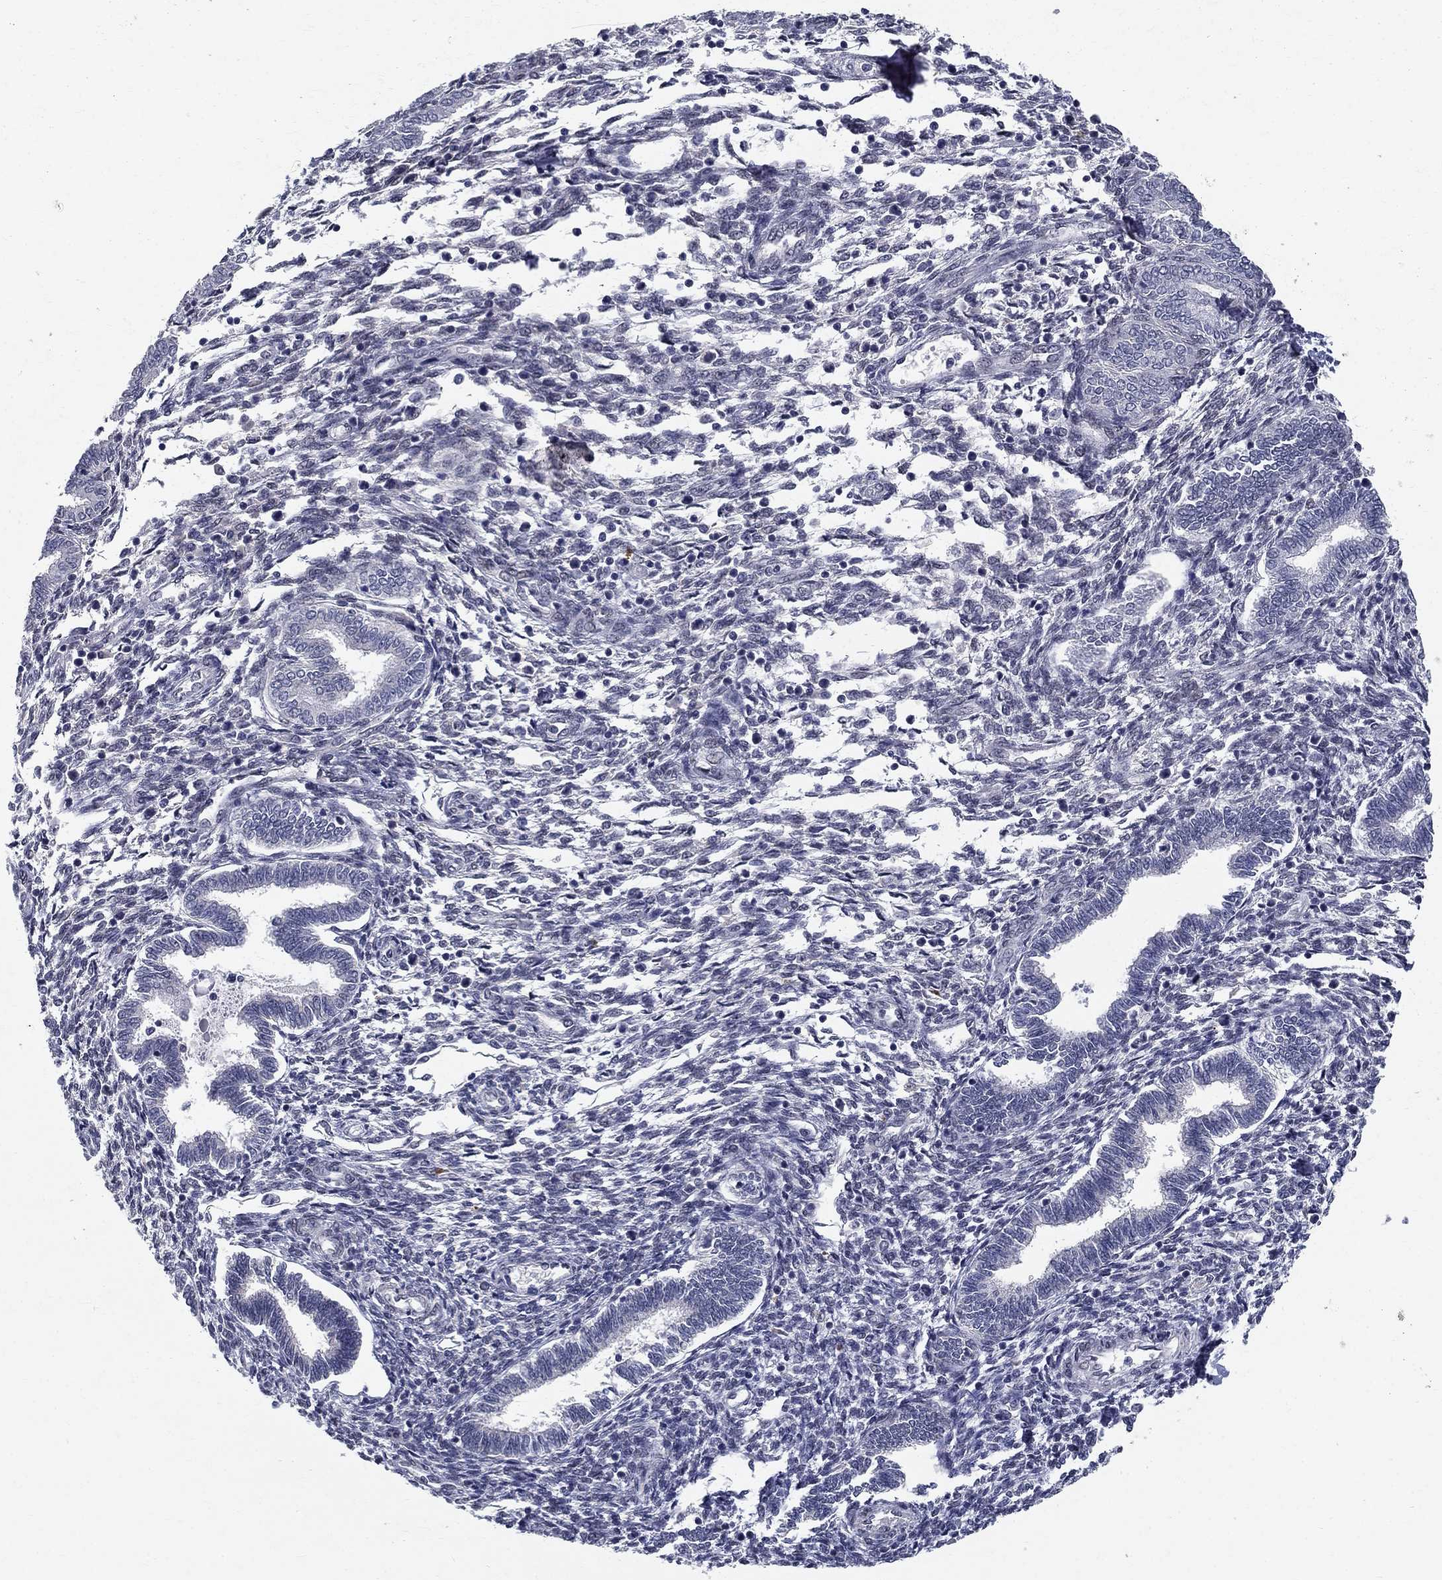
{"staining": {"intensity": "negative", "quantity": "none", "location": "none"}, "tissue": "endometrium", "cell_type": "Cells in endometrial stroma", "image_type": "normal", "snomed": [{"axis": "morphology", "description": "Normal tissue, NOS"}, {"axis": "topography", "description": "Endometrium"}], "caption": "Immunohistochemical staining of benign endometrium demonstrates no significant staining in cells in endometrial stroma.", "gene": "RBFOX1", "patient": {"sex": "female", "age": 42}}